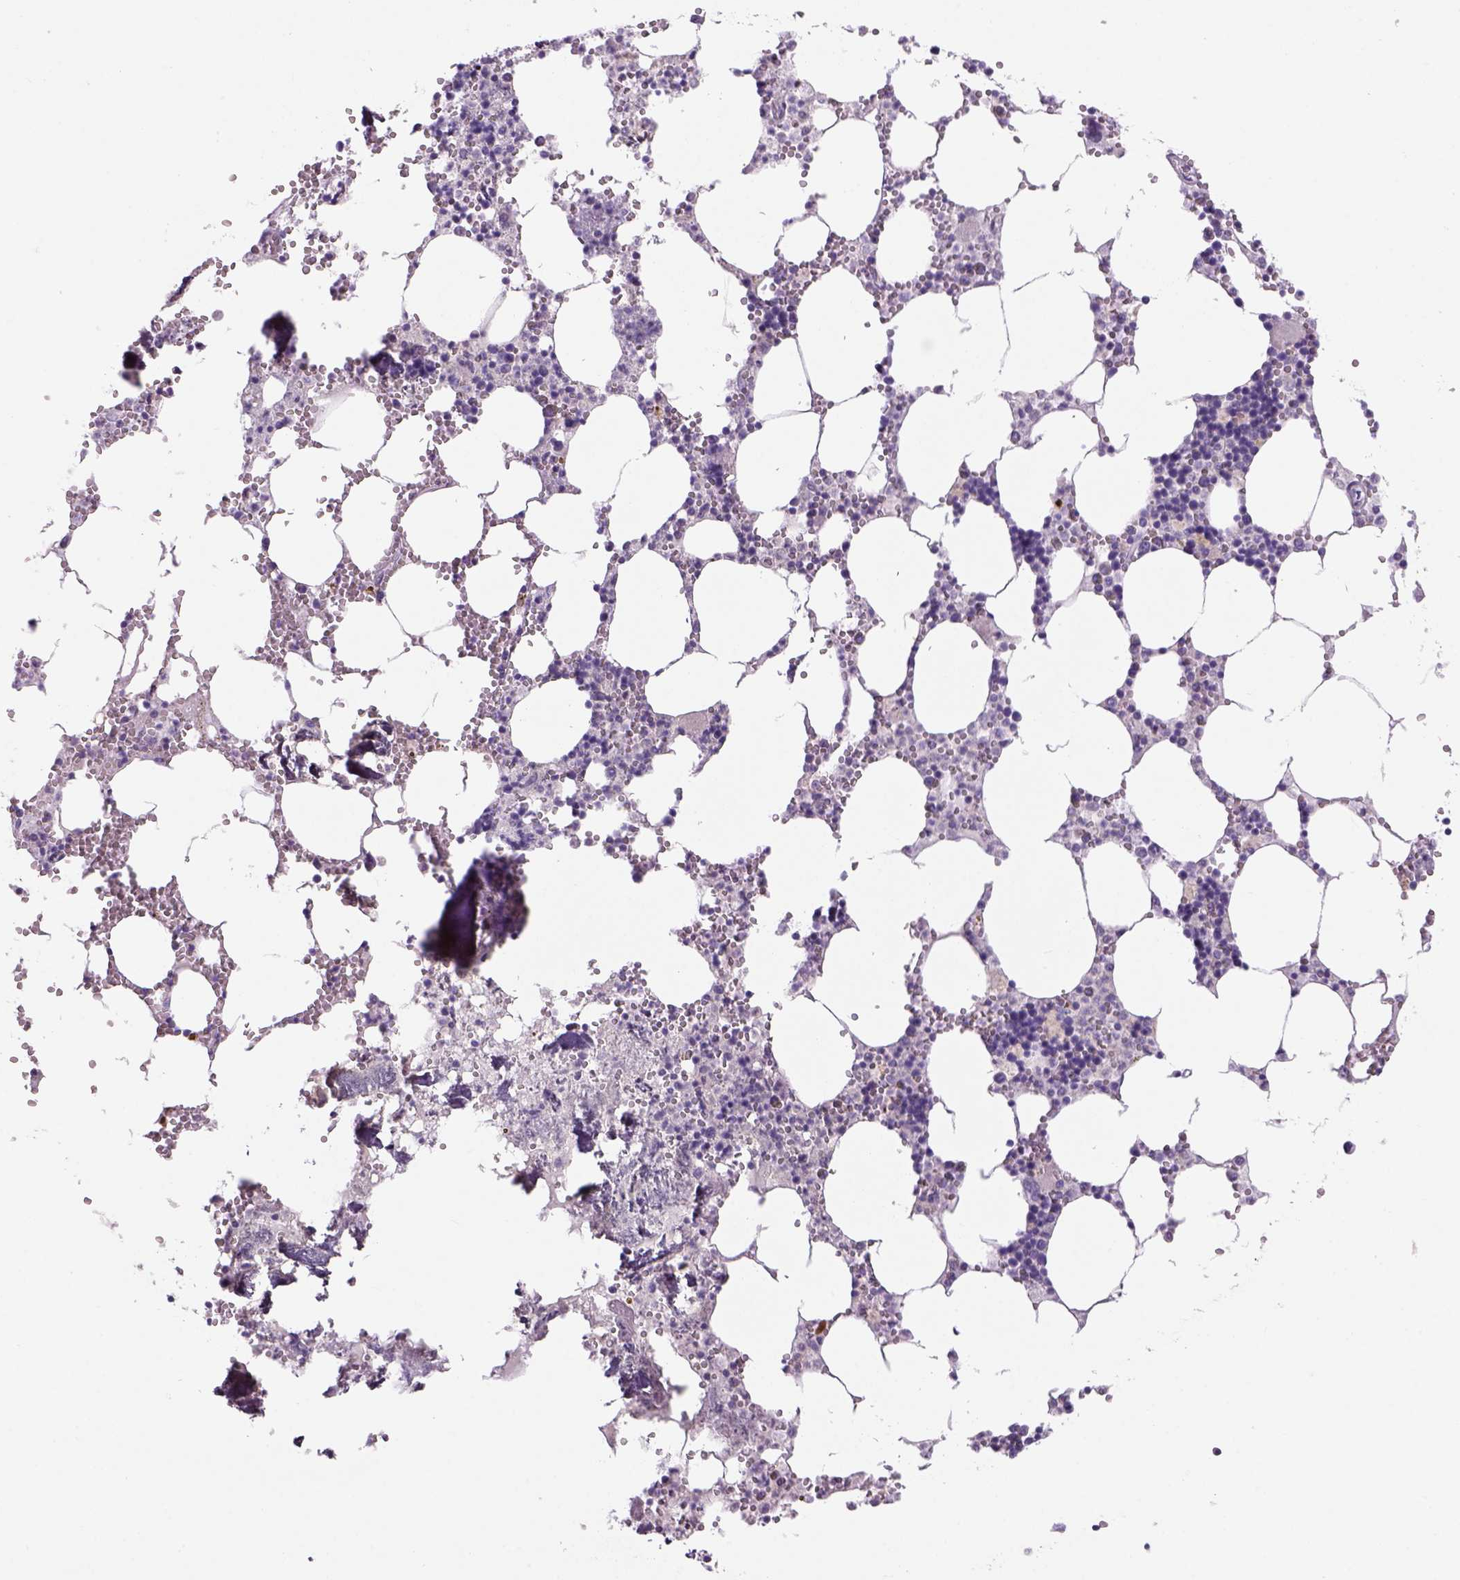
{"staining": {"intensity": "negative", "quantity": "none", "location": "none"}, "tissue": "bone marrow", "cell_type": "Hematopoietic cells", "image_type": "normal", "snomed": [{"axis": "morphology", "description": "Normal tissue, NOS"}, {"axis": "topography", "description": "Bone marrow"}], "caption": "Hematopoietic cells show no significant protein positivity in normal bone marrow.", "gene": "ADGRV1", "patient": {"sex": "male", "age": 54}}